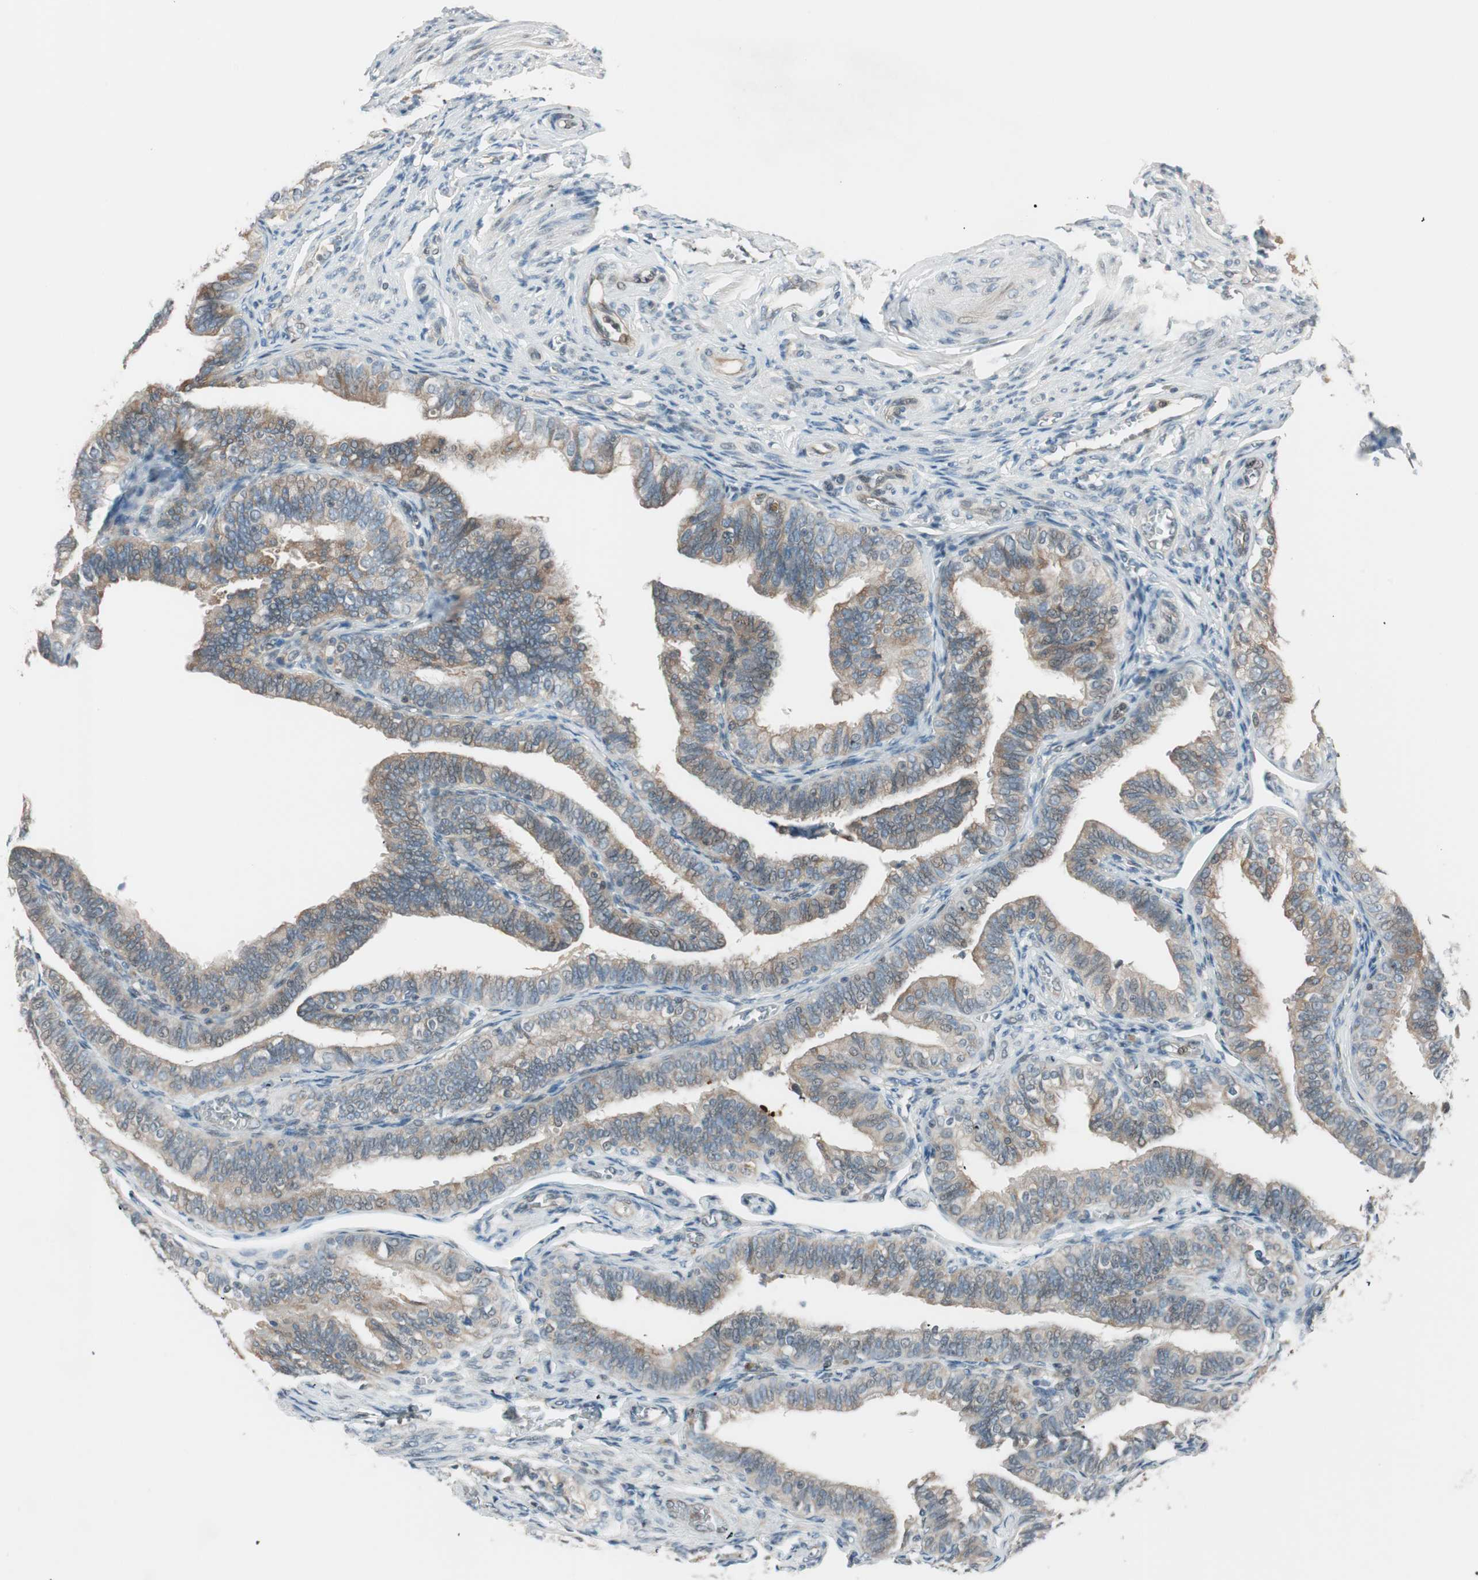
{"staining": {"intensity": "moderate", "quantity": ">75%", "location": "cytoplasmic/membranous"}, "tissue": "fallopian tube", "cell_type": "Glandular cells", "image_type": "normal", "snomed": [{"axis": "morphology", "description": "Normal tissue, NOS"}, {"axis": "topography", "description": "Fallopian tube"}], "caption": "IHC photomicrograph of unremarkable fallopian tube: fallopian tube stained using immunohistochemistry displays medium levels of moderate protein expression localized specifically in the cytoplasmic/membranous of glandular cells, appearing as a cytoplasmic/membranous brown color.", "gene": "CGRRF1", "patient": {"sex": "female", "age": 46}}